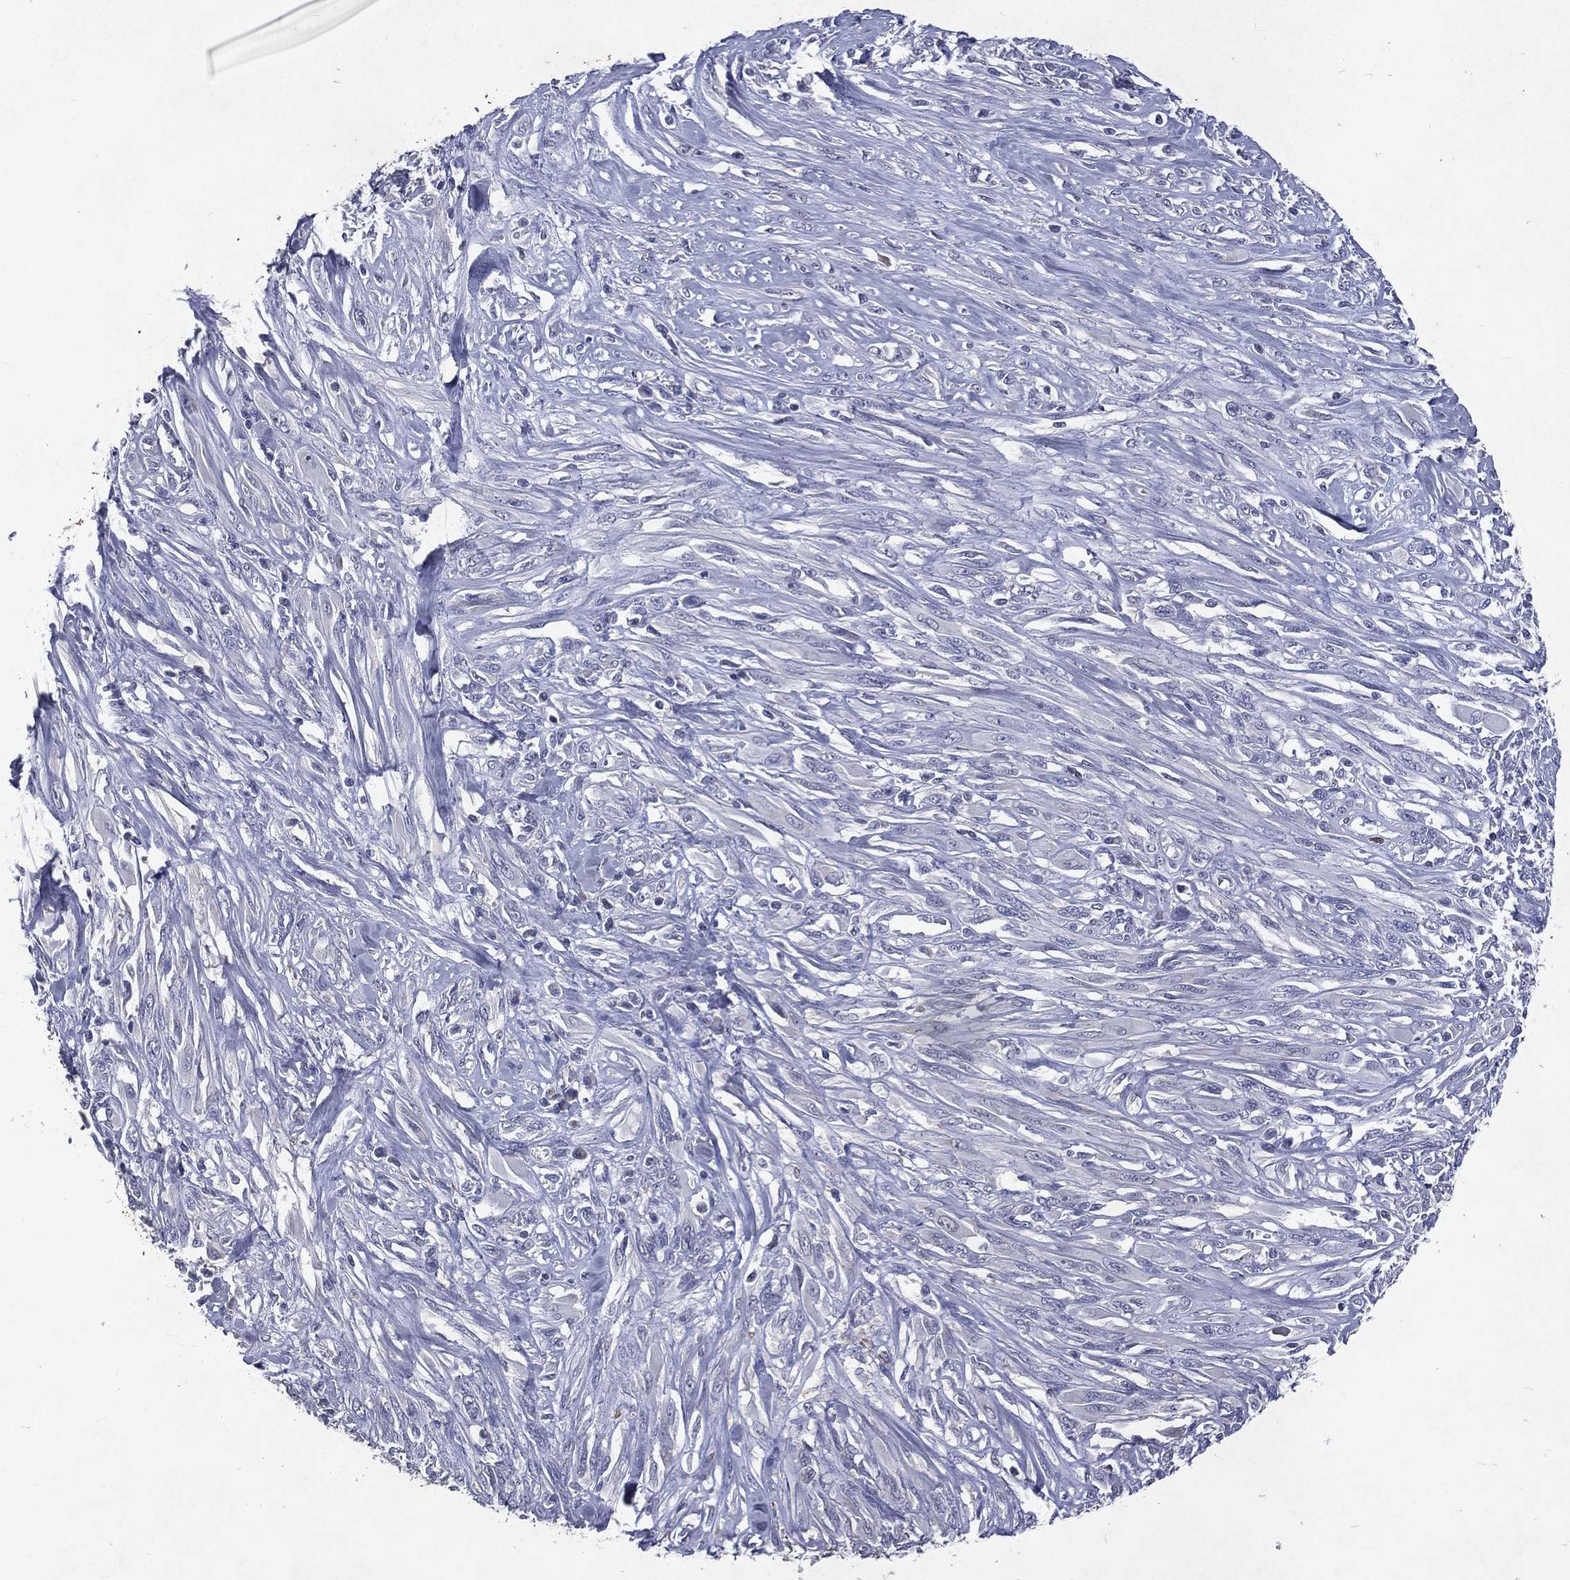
{"staining": {"intensity": "negative", "quantity": "none", "location": "none"}, "tissue": "melanoma", "cell_type": "Tumor cells", "image_type": "cancer", "snomed": [{"axis": "morphology", "description": "Malignant melanoma, NOS"}, {"axis": "topography", "description": "Skin"}], "caption": "DAB immunohistochemical staining of human malignant melanoma demonstrates no significant expression in tumor cells. The staining was performed using DAB to visualize the protein expression in brown, while the nuclei were stained in blue with hematoxylin (Magnification: 20x).", "gene": "SLC34A2", "patient": {"sex": "female", "age": 91}}